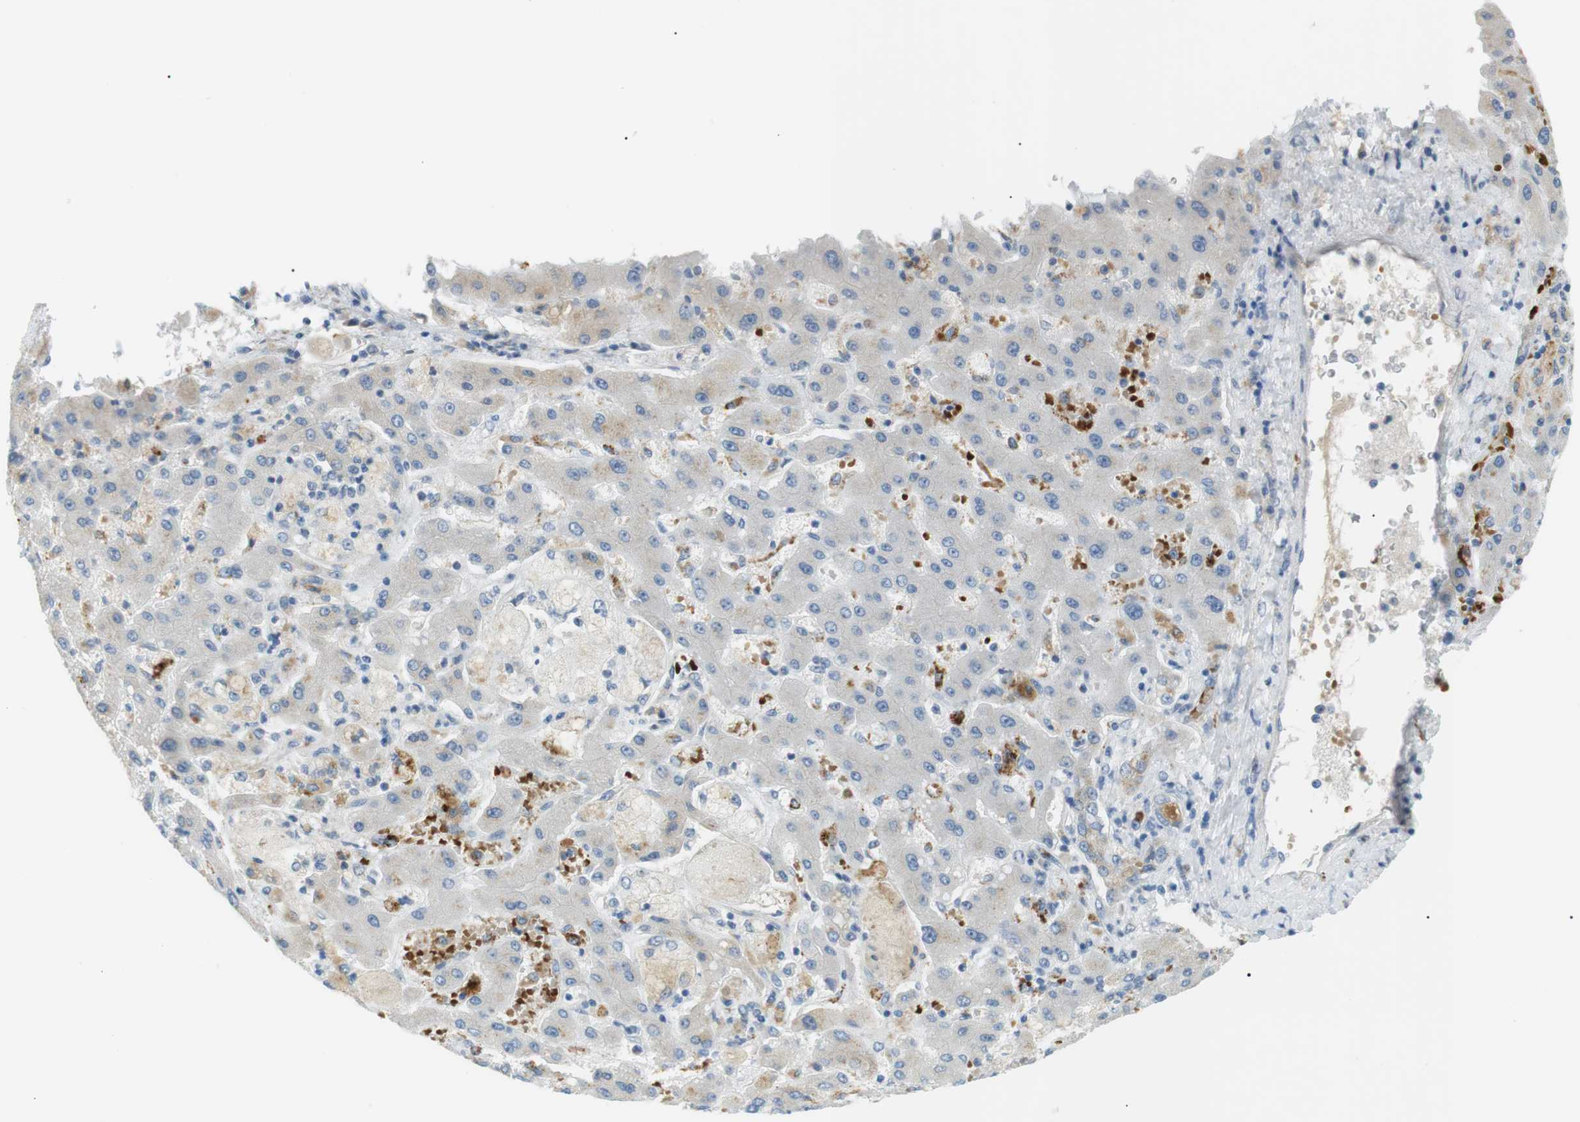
{"staining": {"intensity": "negative", "quantity": "none", "location": "none"}, "tissue": "liver cancer", "cell_type": "Tumor cells", "image_type": "cancer", "snomed": [{"axis": "morphology", "description": "Cholangiocarcinoma"}, {"axis": "topography", "description": "Liver"}], "caption": "Immunohistochemistry (IHC) micrograph of neoplastic tissue: liver cholangiocarcinoma stained with DAB (3,3'-diaminobenzidine) shows no significant protein expression in tumor cells.", "gene": "B4GALNT2", "patient": {"sex": "male", "age": 50}}